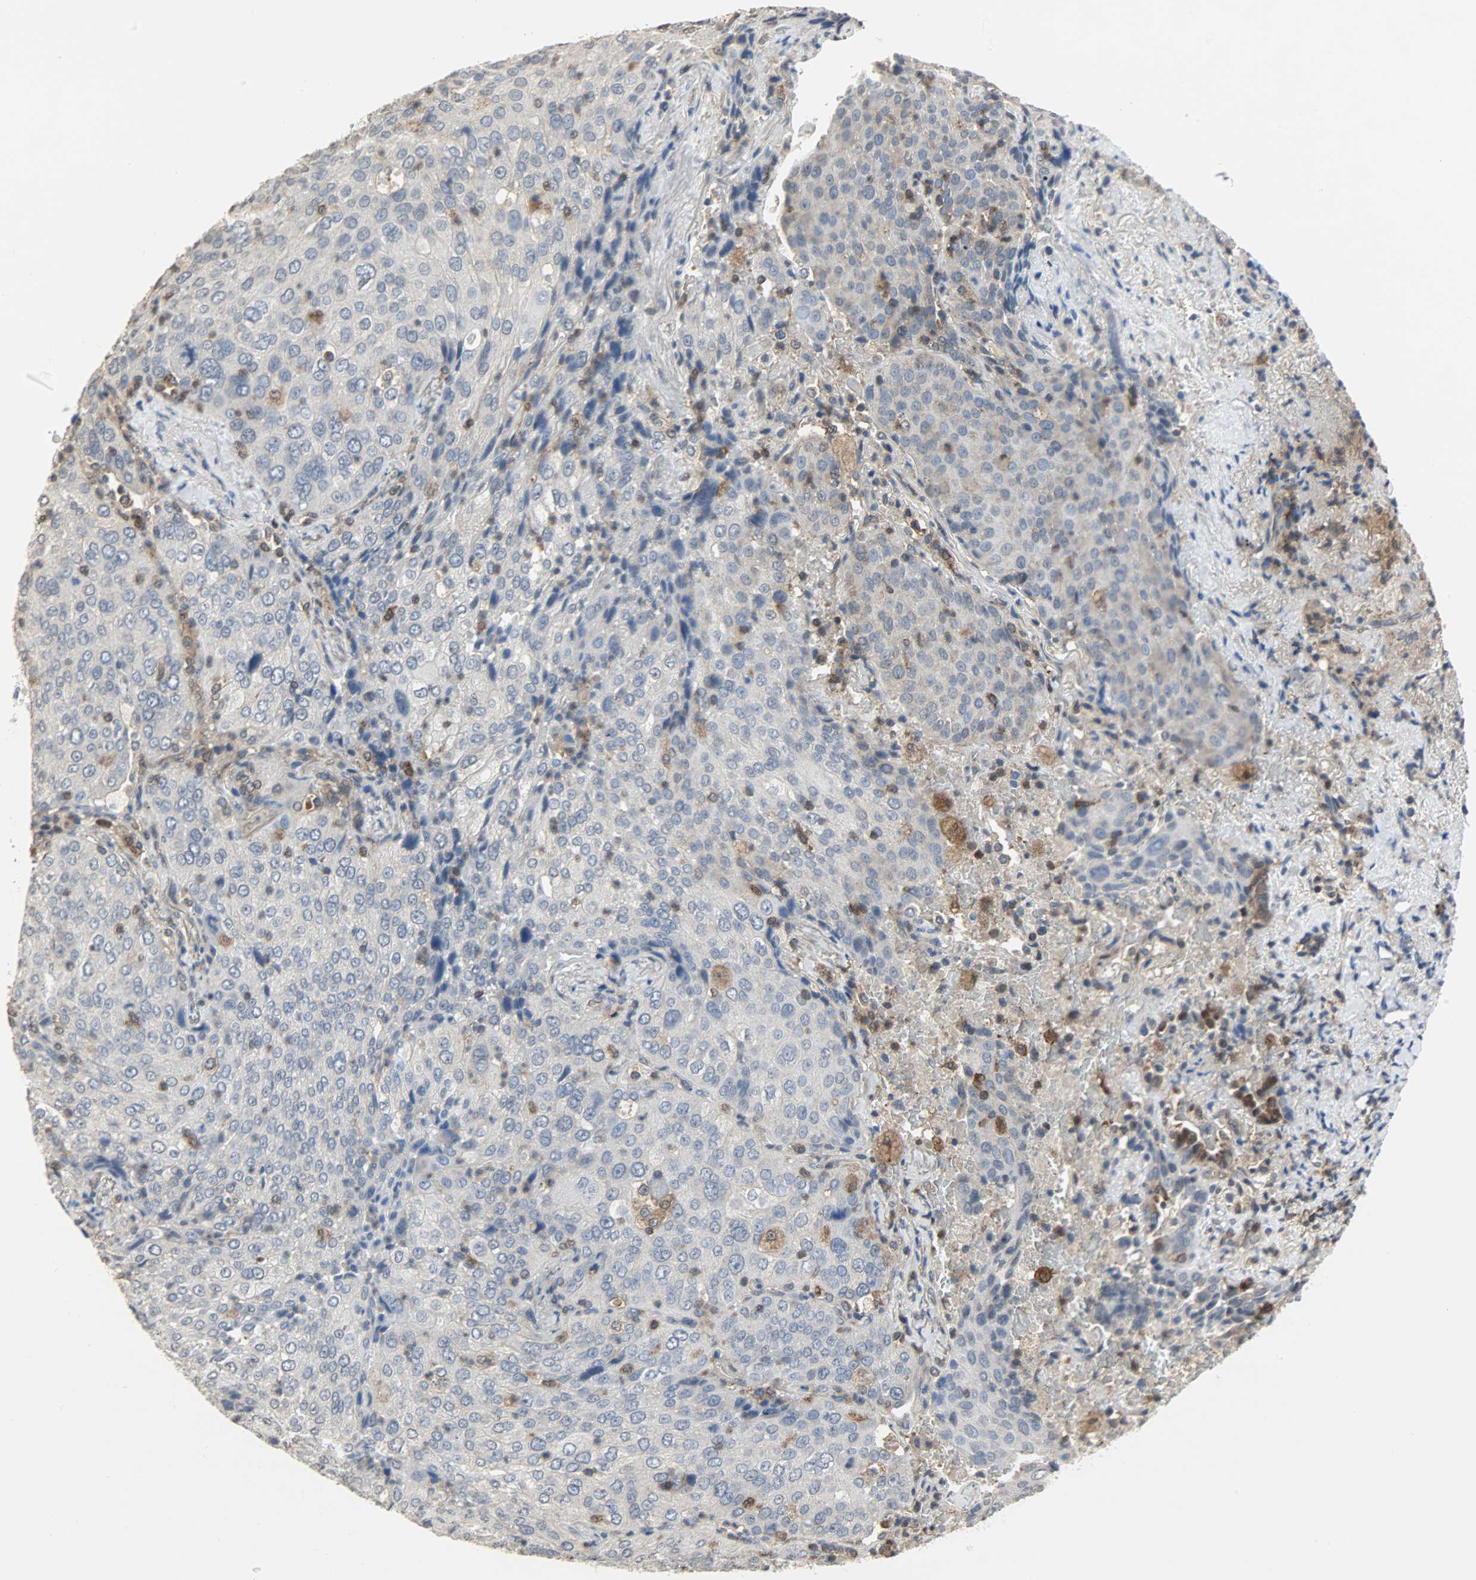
{"staining": {"intensity": "moderate", "quantity": "25%-75%", "location": "cytoplasmic/membranous"}, "tissue": "lung cancer", "cell_type": "Tumor cells", "image_type": "cancer", "snomed": [{"axis": "morphology", "description": "Squamous cell carcinoma, NOS"}, {"axis": "topography", "description": "Lung"}], "caption": "Protein staining by immunohistochemistry (IHC) reveals moderate cytoplasmic/membranous expression in approximately 25%-75% of tumor cells in lung cancer (squamous cell carcinoma).", "gene": "TRIM21", "patient": {"sex": "male", "age": 54}}